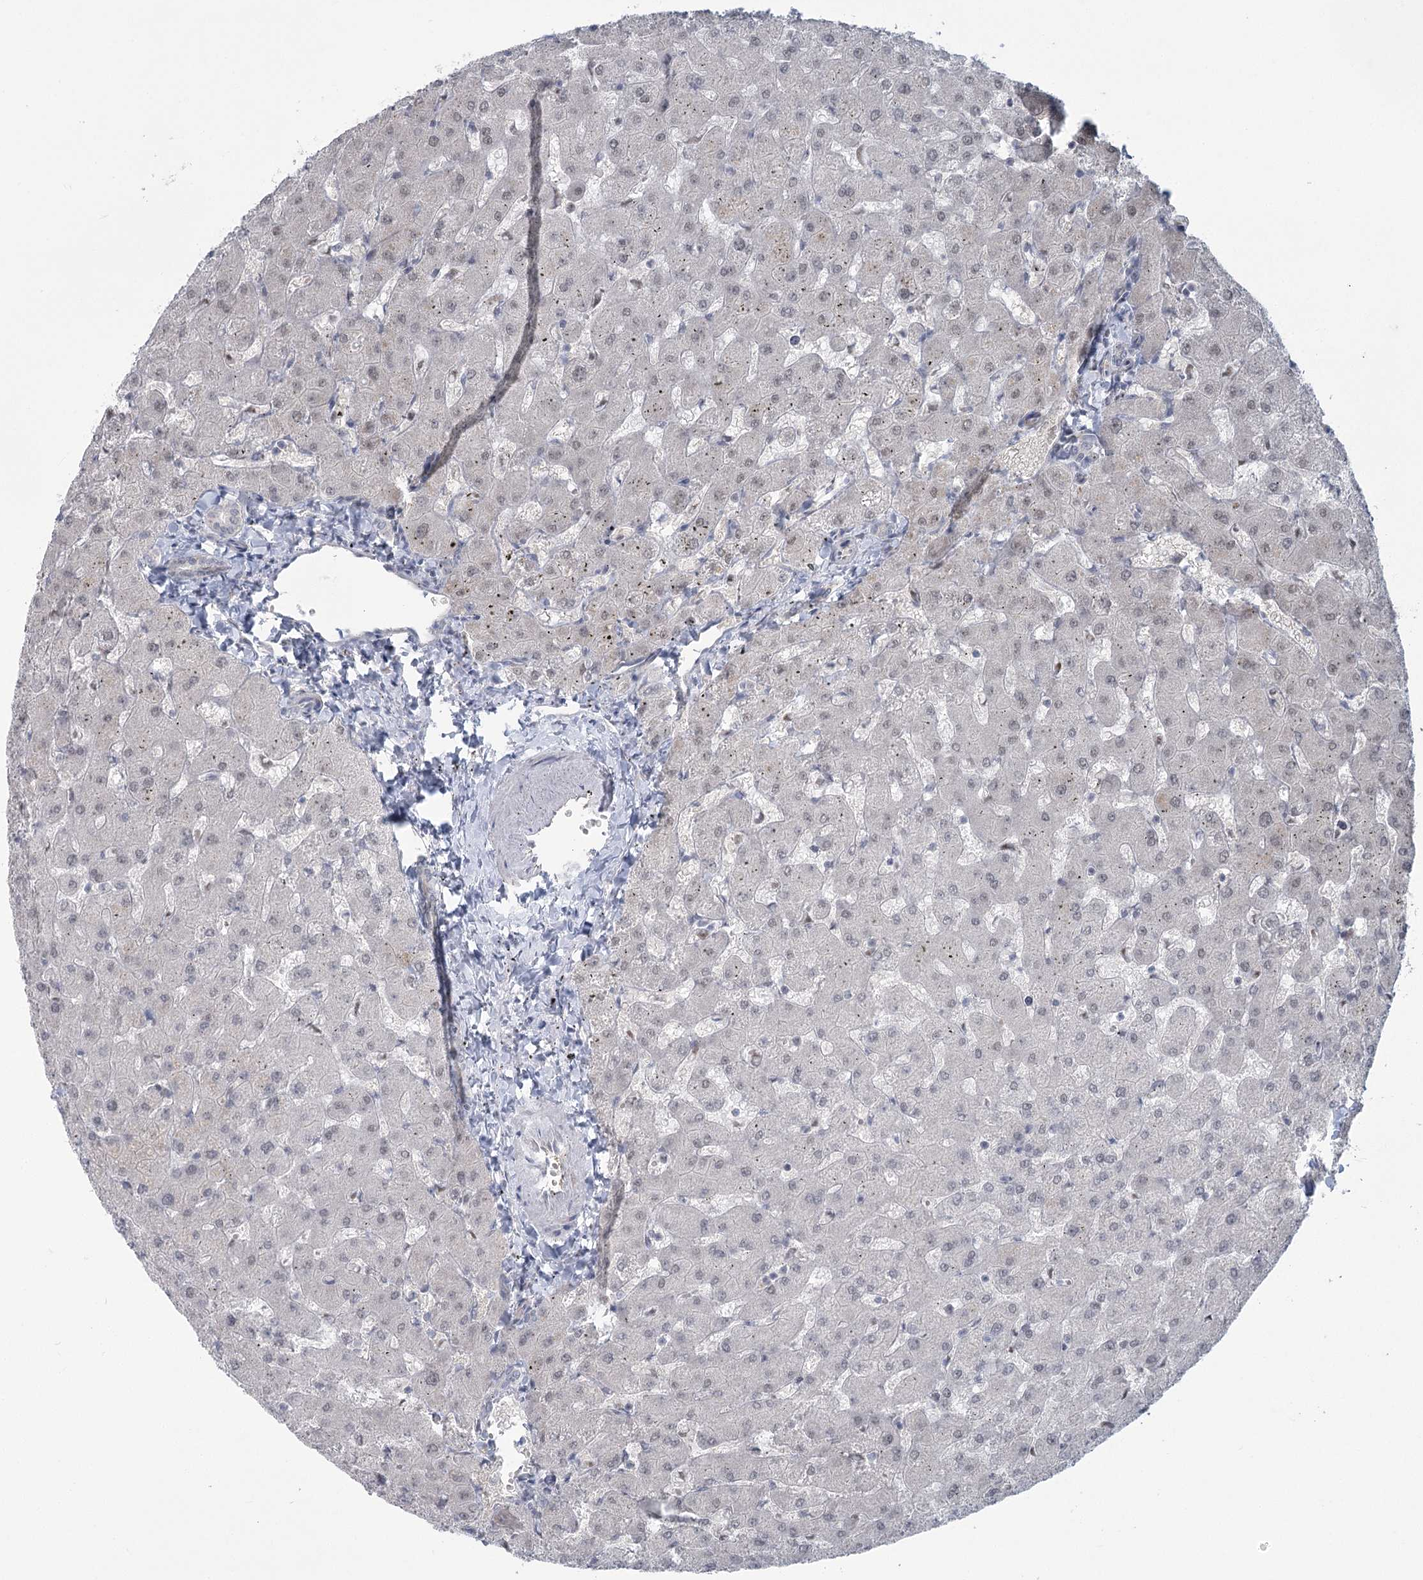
{"staining": {"intensity": "negative", "quantity": "none", "location": "none"}, "tissue": "liver", "cell_type": "Cholangiocytes", "image_type": "normal", "snomed": [{"axis": "morphology", "description": "Normal tissue, NOS"}, {"axis": "topography", "description": "Liver"}], "caption": "Histopathology image shows no protein staining in cholangiocytes of unremarkable liver. (Stains: DAB (3,3'-diaminobenzidine) immunohistochemistry (IHC) with hematoxylin counter stain, Microscopy: brightfield microscopy at high magnification).", "gene": "MTG1", "patient": {"sex": "female", "age": 63}}